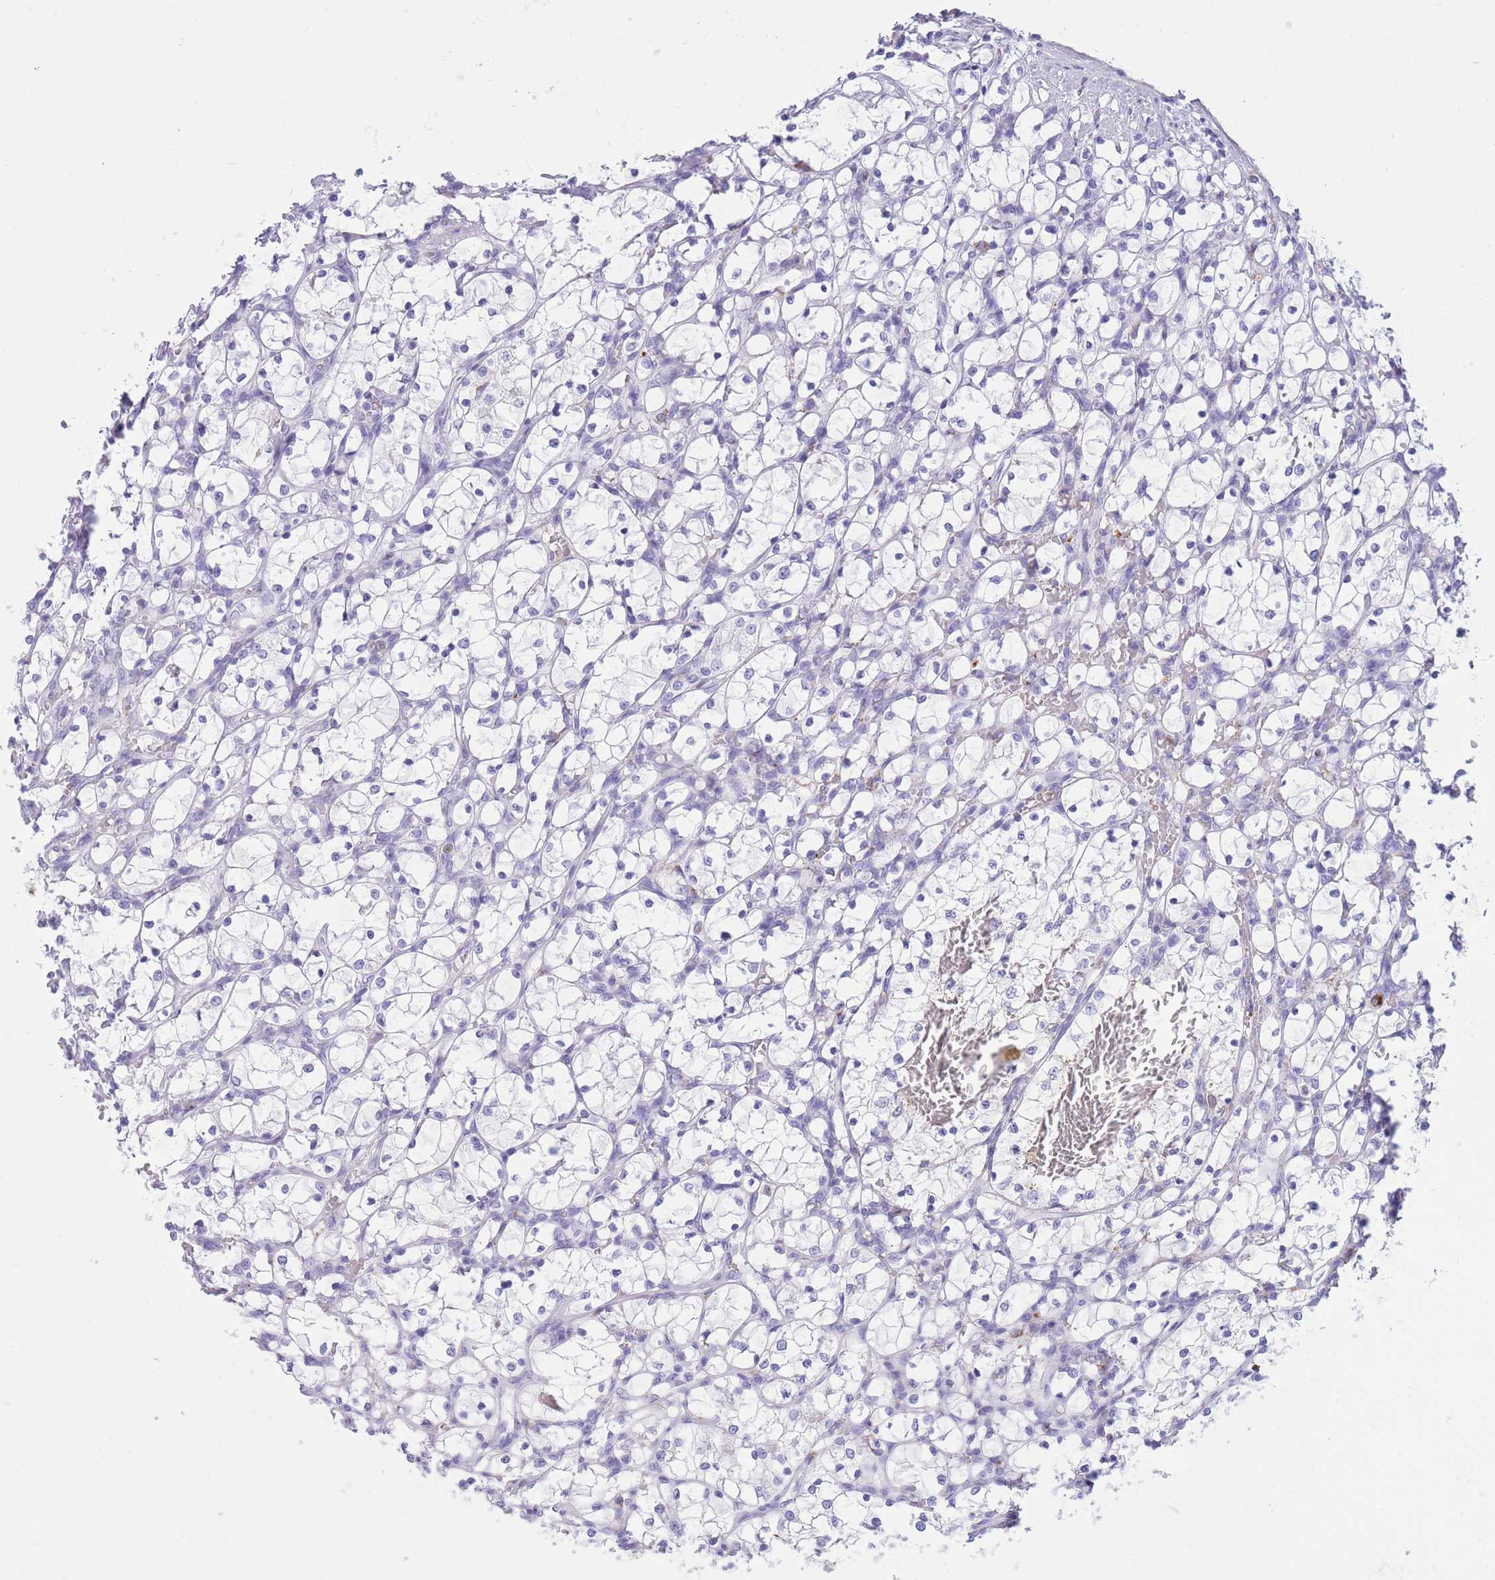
{"staining": {"intensity": "negative", "quantity": "none", "location": "none"}, "tissue": "renal cancer", "cell_type": "Tumor cells", "image_type": "cancer", "snomed": [{"axis": "morphology", "description": "Adenocarcinoma, NOS"}, {"axis": "topography", "description": "Kidney"}], "caption": "Immunohistochemistry image of neoplastic tissue: human adenocarcinoma (renal) stained with DAB (3,3'-diaminobenzidine) exhibits no significant protein staining in tumor cells. (IHC, brightfield microscopy, high magnification).", "gene": "PLBD1", "patient": {"sex": "female", "age": 69}}